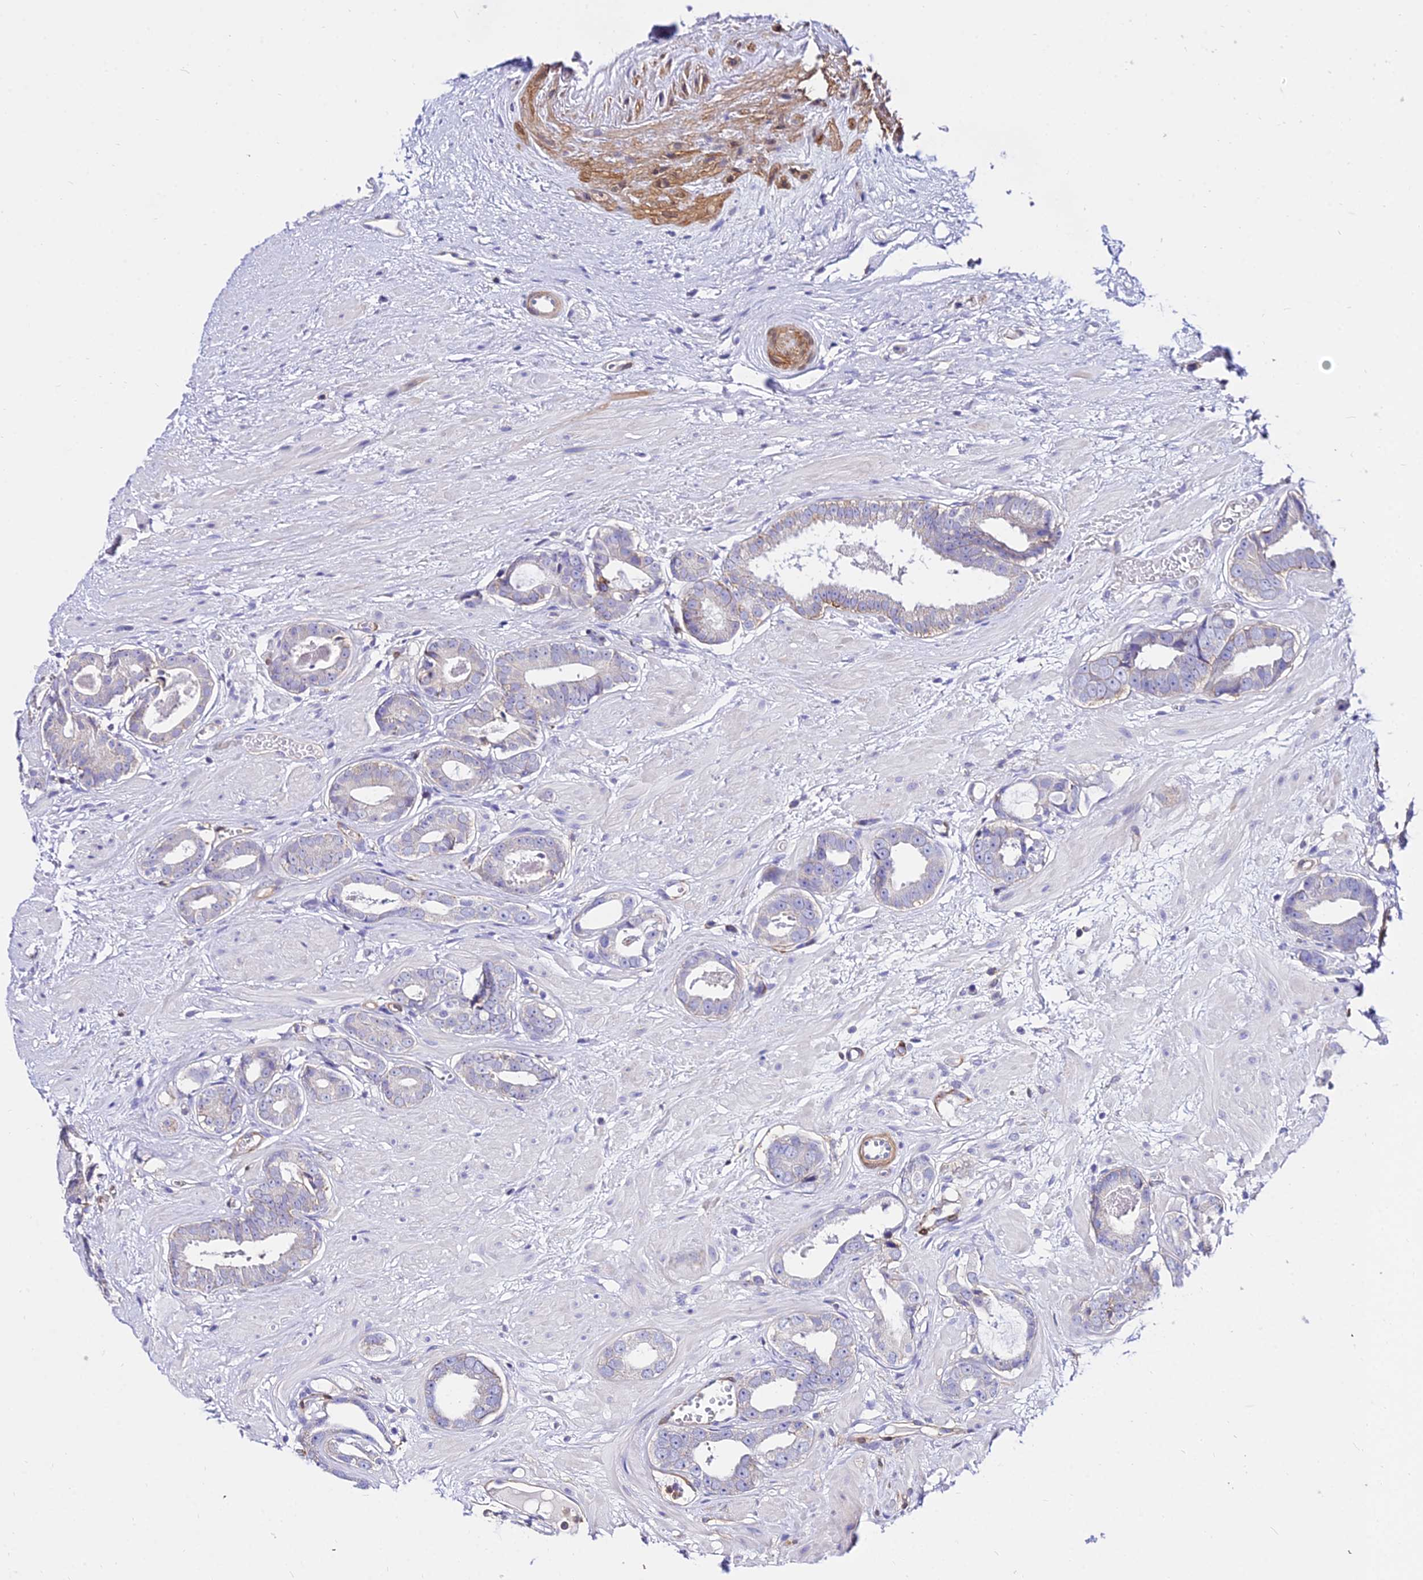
{"staining": {"intensity": "negative", "quantity": "none", "location": "none"}, "tissue": "prostate cancer", "cell_type": "Tumor cells", "image_type": "cancer", "snomed": [{"axis": "morphology", "description": "Adenocarcinoma, Low grade"}, {"axis": "topography", "description": "Prostate"}], "caption": "High magnification brightfield microscopy of prostate adenocarcinoma (low-grade) stained with DAB (3,3'-diaminobenzidine) (brown) and counterstained with hematoxylin (blue): tumor cells show no significant expression.", "gene": "CSRP1", "patient": {"sex": "male", "age": 64}}